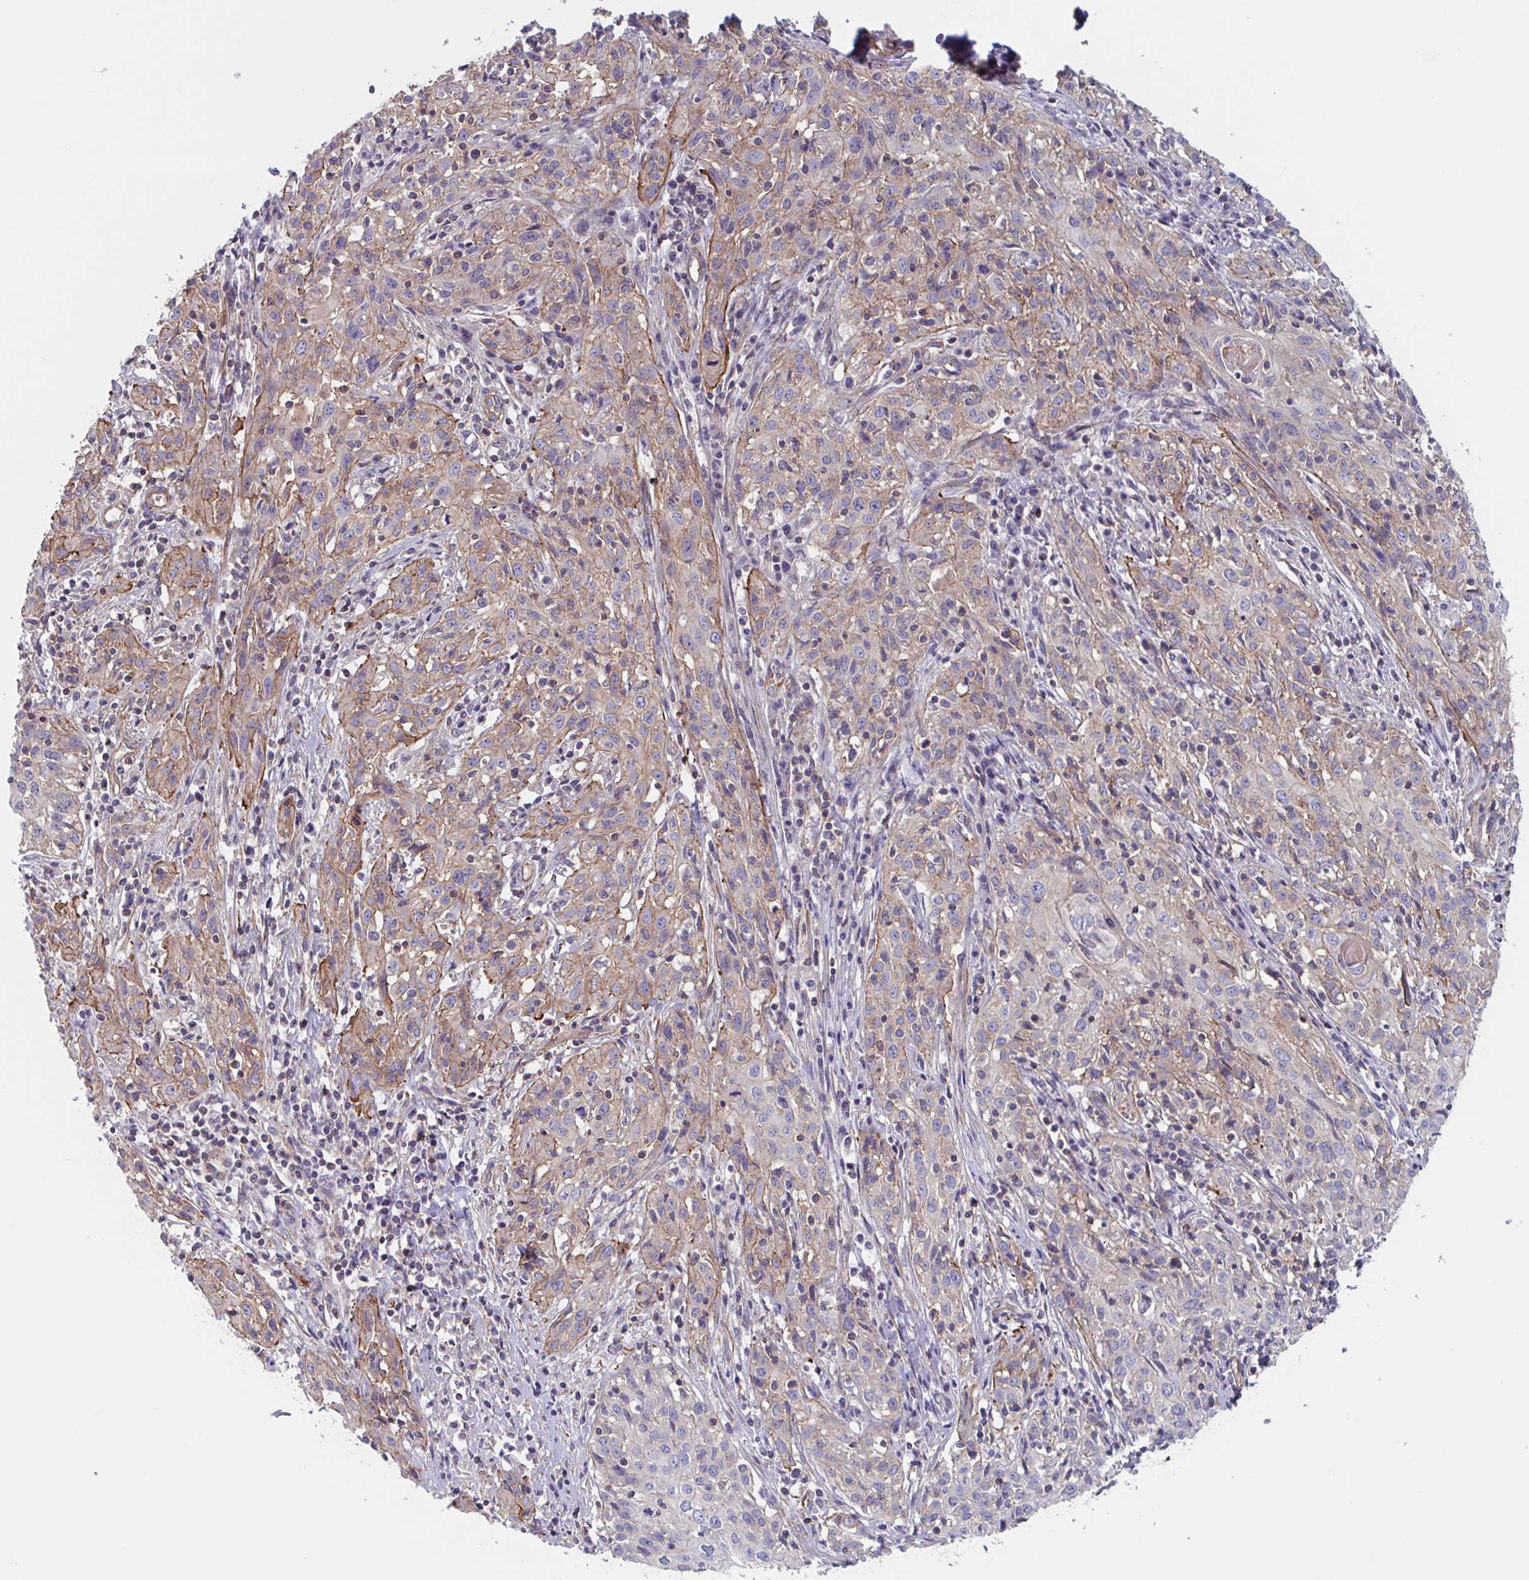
{"staining": {"intensity": "weak", "quantity": "25%-75%", "location": "cytoplasmic/membranous"}, "tissue": "cervical cancer", "cell_type": "Tumor cells", "image_type": "cancer", "snomed": [{"axis": "morphology", "description": "Squamous cell carcinoma, NOS"}, {"axis": "topography", "description": "Cervix"}], "caption": "Protein positivity by immunohistochemistry (IHC) shows weak cytoplasmic/membranous staining in about 25%-75% of tumor cells in cervical squamous cell carcinoma. (IHC, brightfield microscopy, high magnification).", "gene": "SHISA7", "patient": {"sex": "female", "age": 57}}